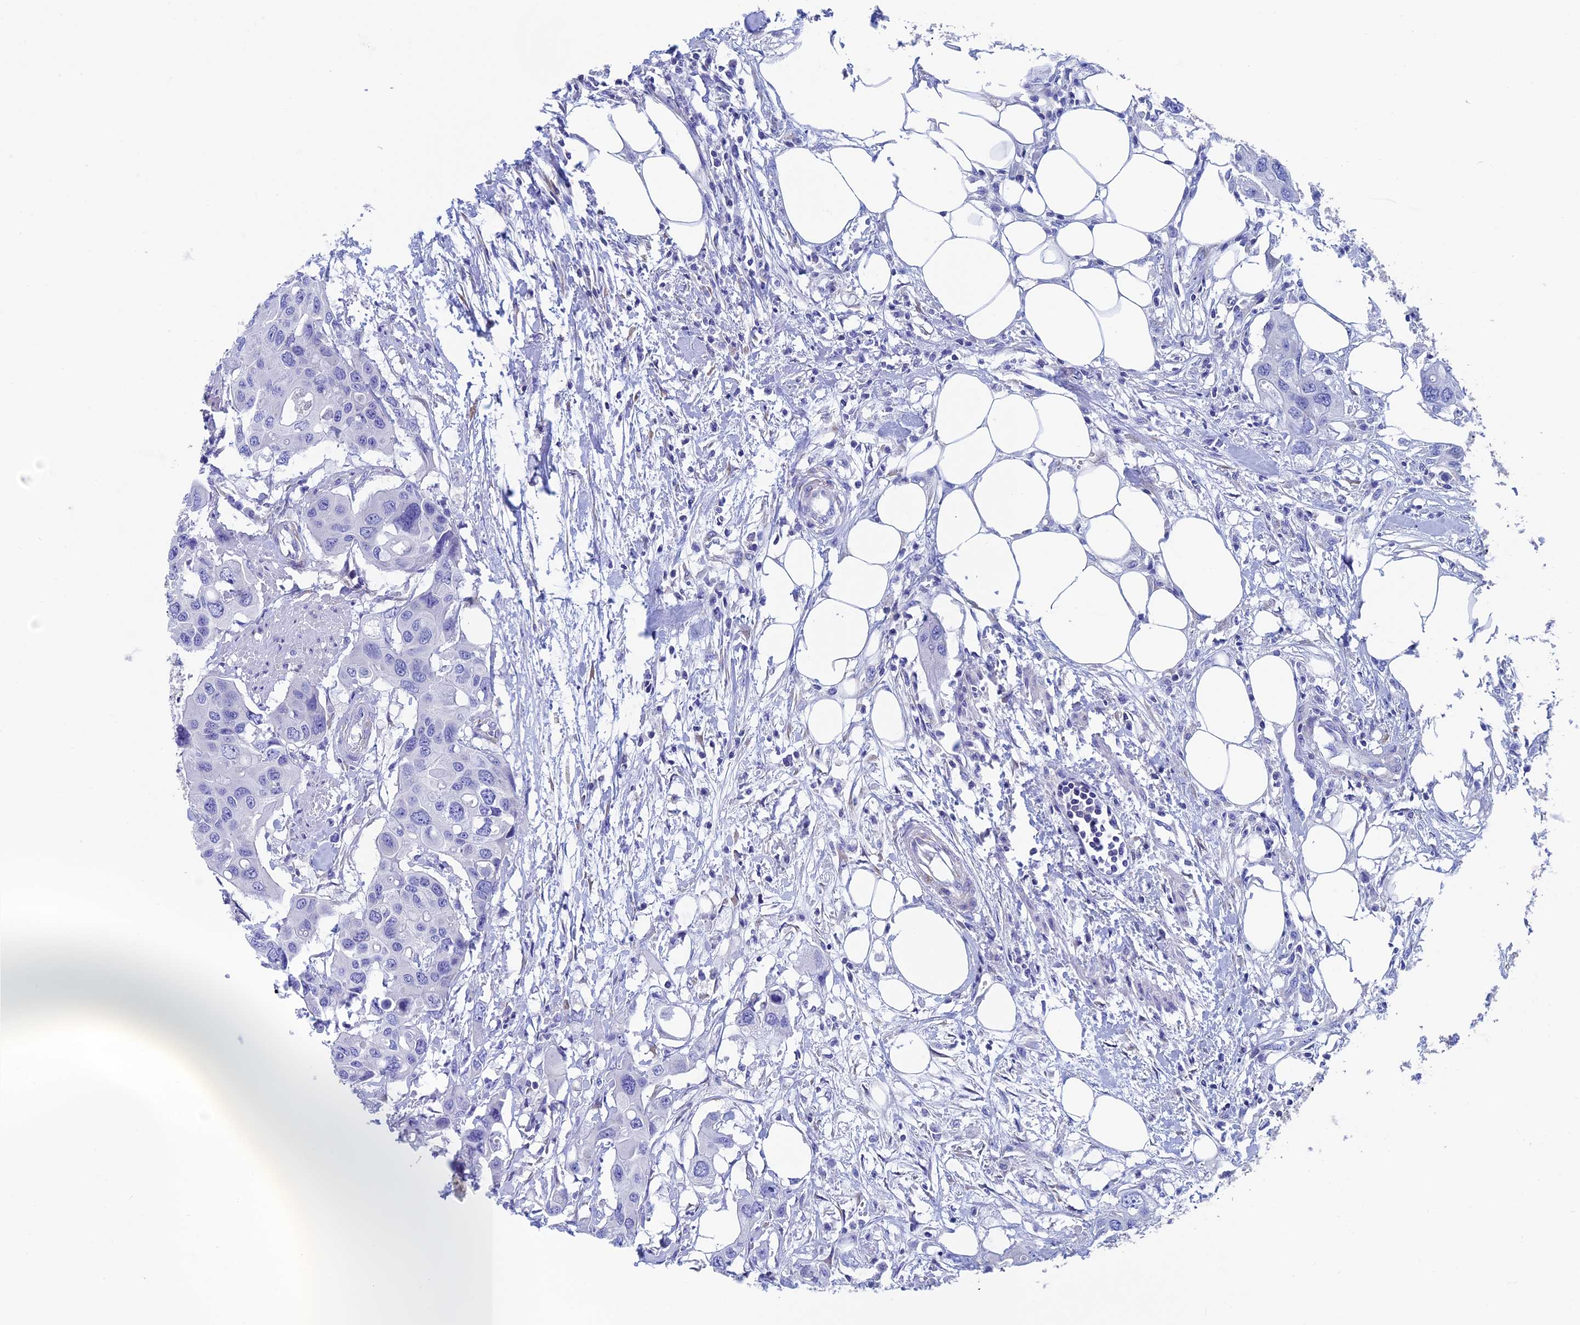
{"staining": {"intensity": "negative", "quantity": "none", "location": "none"}, "tissue": "colorectal cancer", "cell_type": "Tumor cells", "image_type": "cancer", "snomed": [{"axis": "morphology", "description": "Adenocarcinoma, NOS"}, {"axis": "topography", "description": "Colon"}], "caption": "An image of human adenocarcinoma (colorectal) is negative for staining in tumor cells.", "gene": "SEPTIN1", "patient": {"sex": "male", "age": 77}}